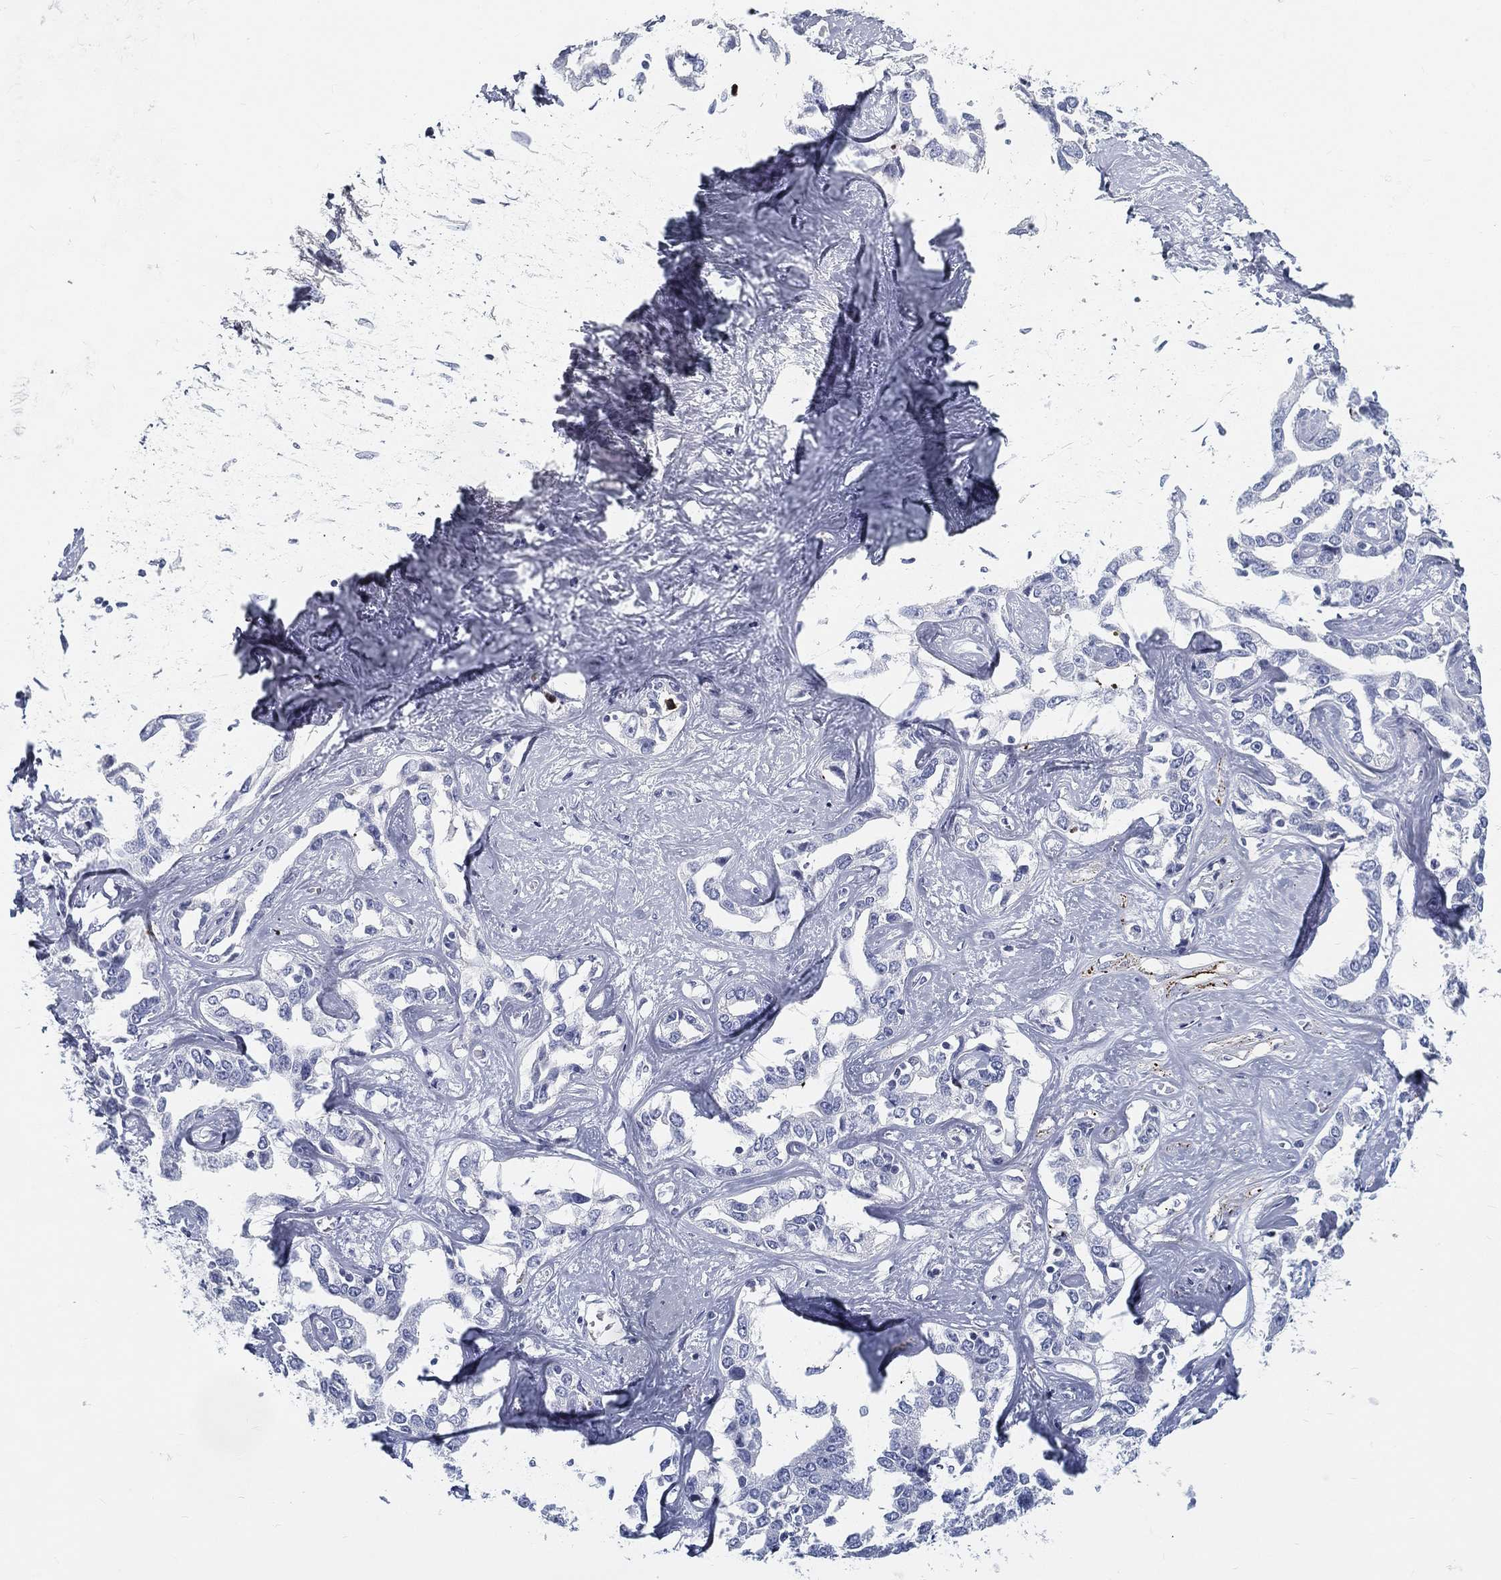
{"staining": {"intensity": "negative", "quantity": "none", "location": "none"}, "tissue": "liver cancer", "cell_type": "Tumor cells", "image_type": "cancer", "snomed": [{"axis": "morphology", "description": "Cholangiocarcinoma"}, {"axis": "topography", "description": "Liver"}], "caption": "Tumor cells are negative for protein expression in human liver cholangiocarcinoma.", "gene": "SPPL2C", "patient": {"sex": "male", "age": 59}}